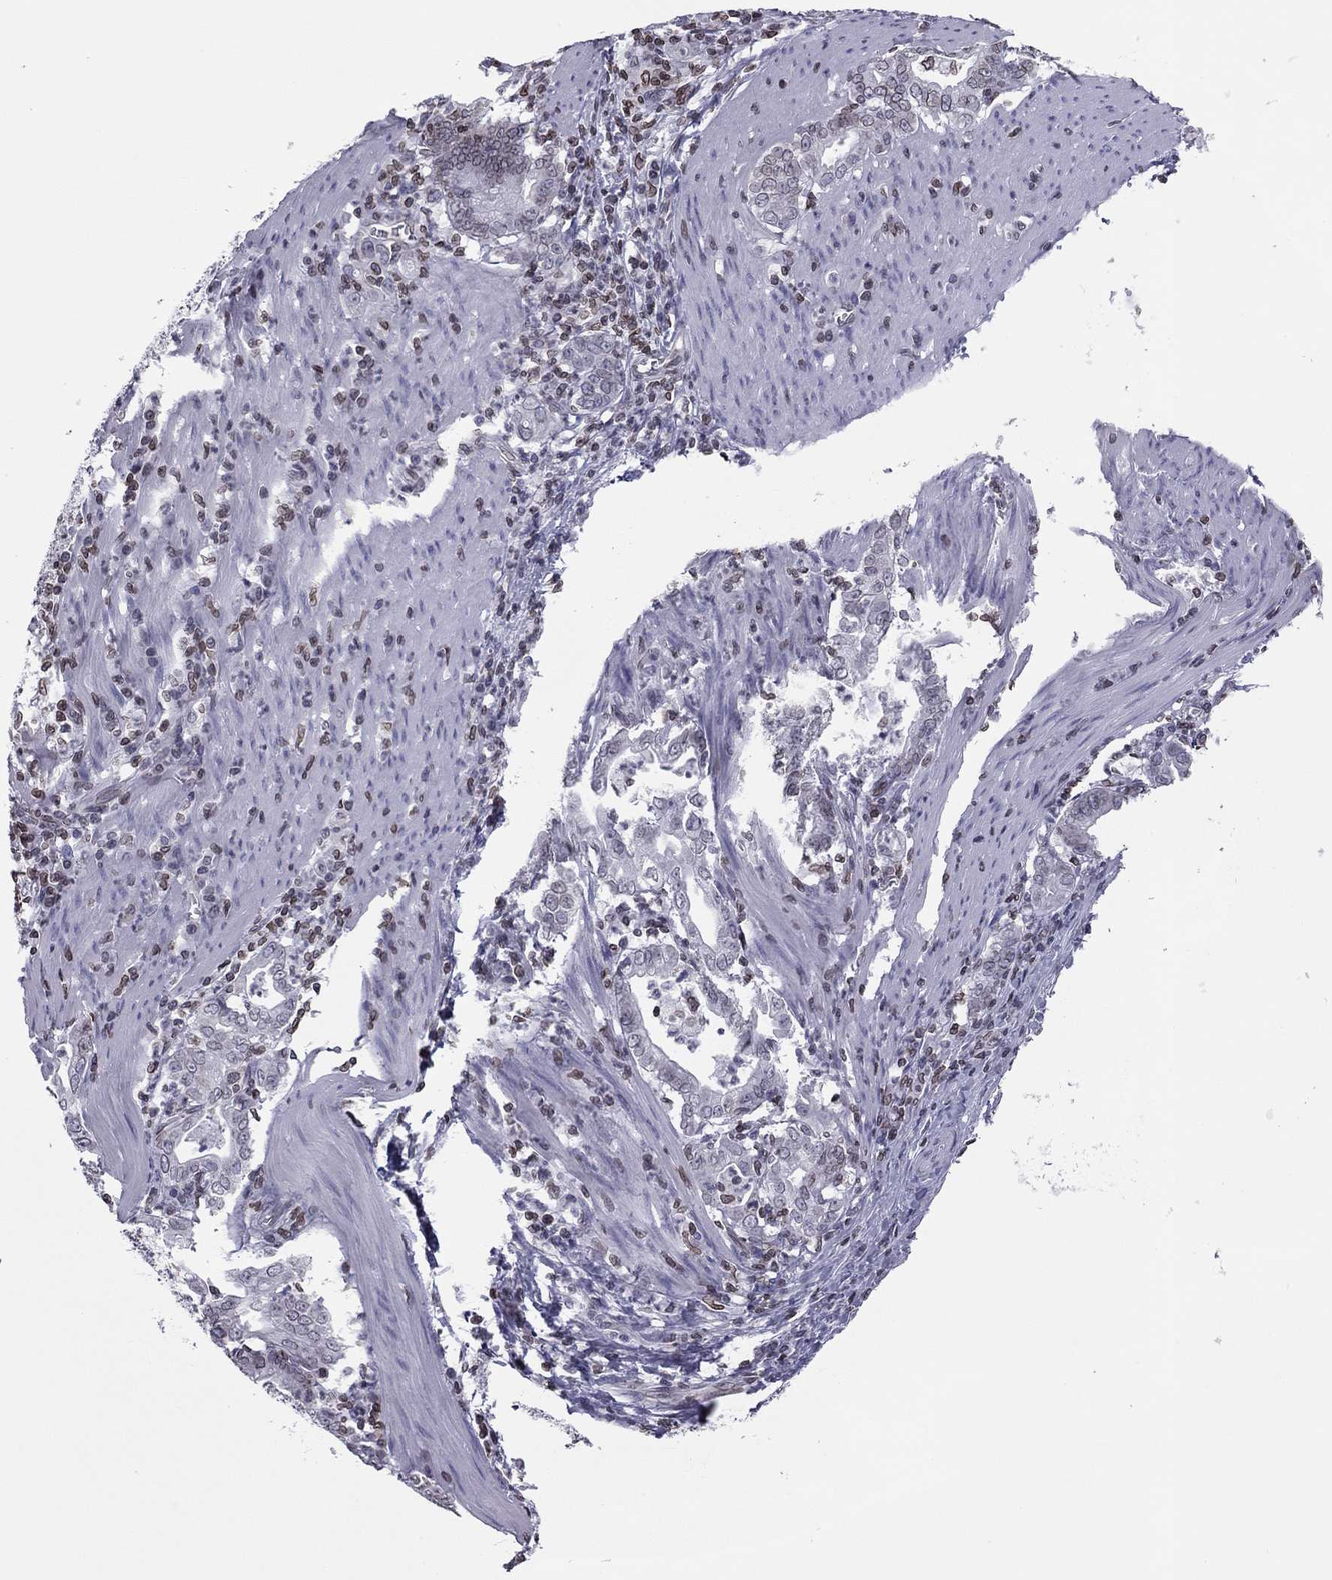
{"staining": {"intensity": "negative", "quantity": "none", "location": "none"}, "tissue": "stomach cancer", "cell_type": "Tumor cells", "image_type": "cancer", "snomed": [{"axis": "morphology", "description": "Adenocarcinoma, NOS"}, {"axis": "topography", "description": "Stomach, upper"}], "caption": "Micrograph shows no significant protein positivity in tumor cells of adenocarcinoma (stomach).", "gene": "ESPL1", "patient": {"sex": "female", "age": 79}}